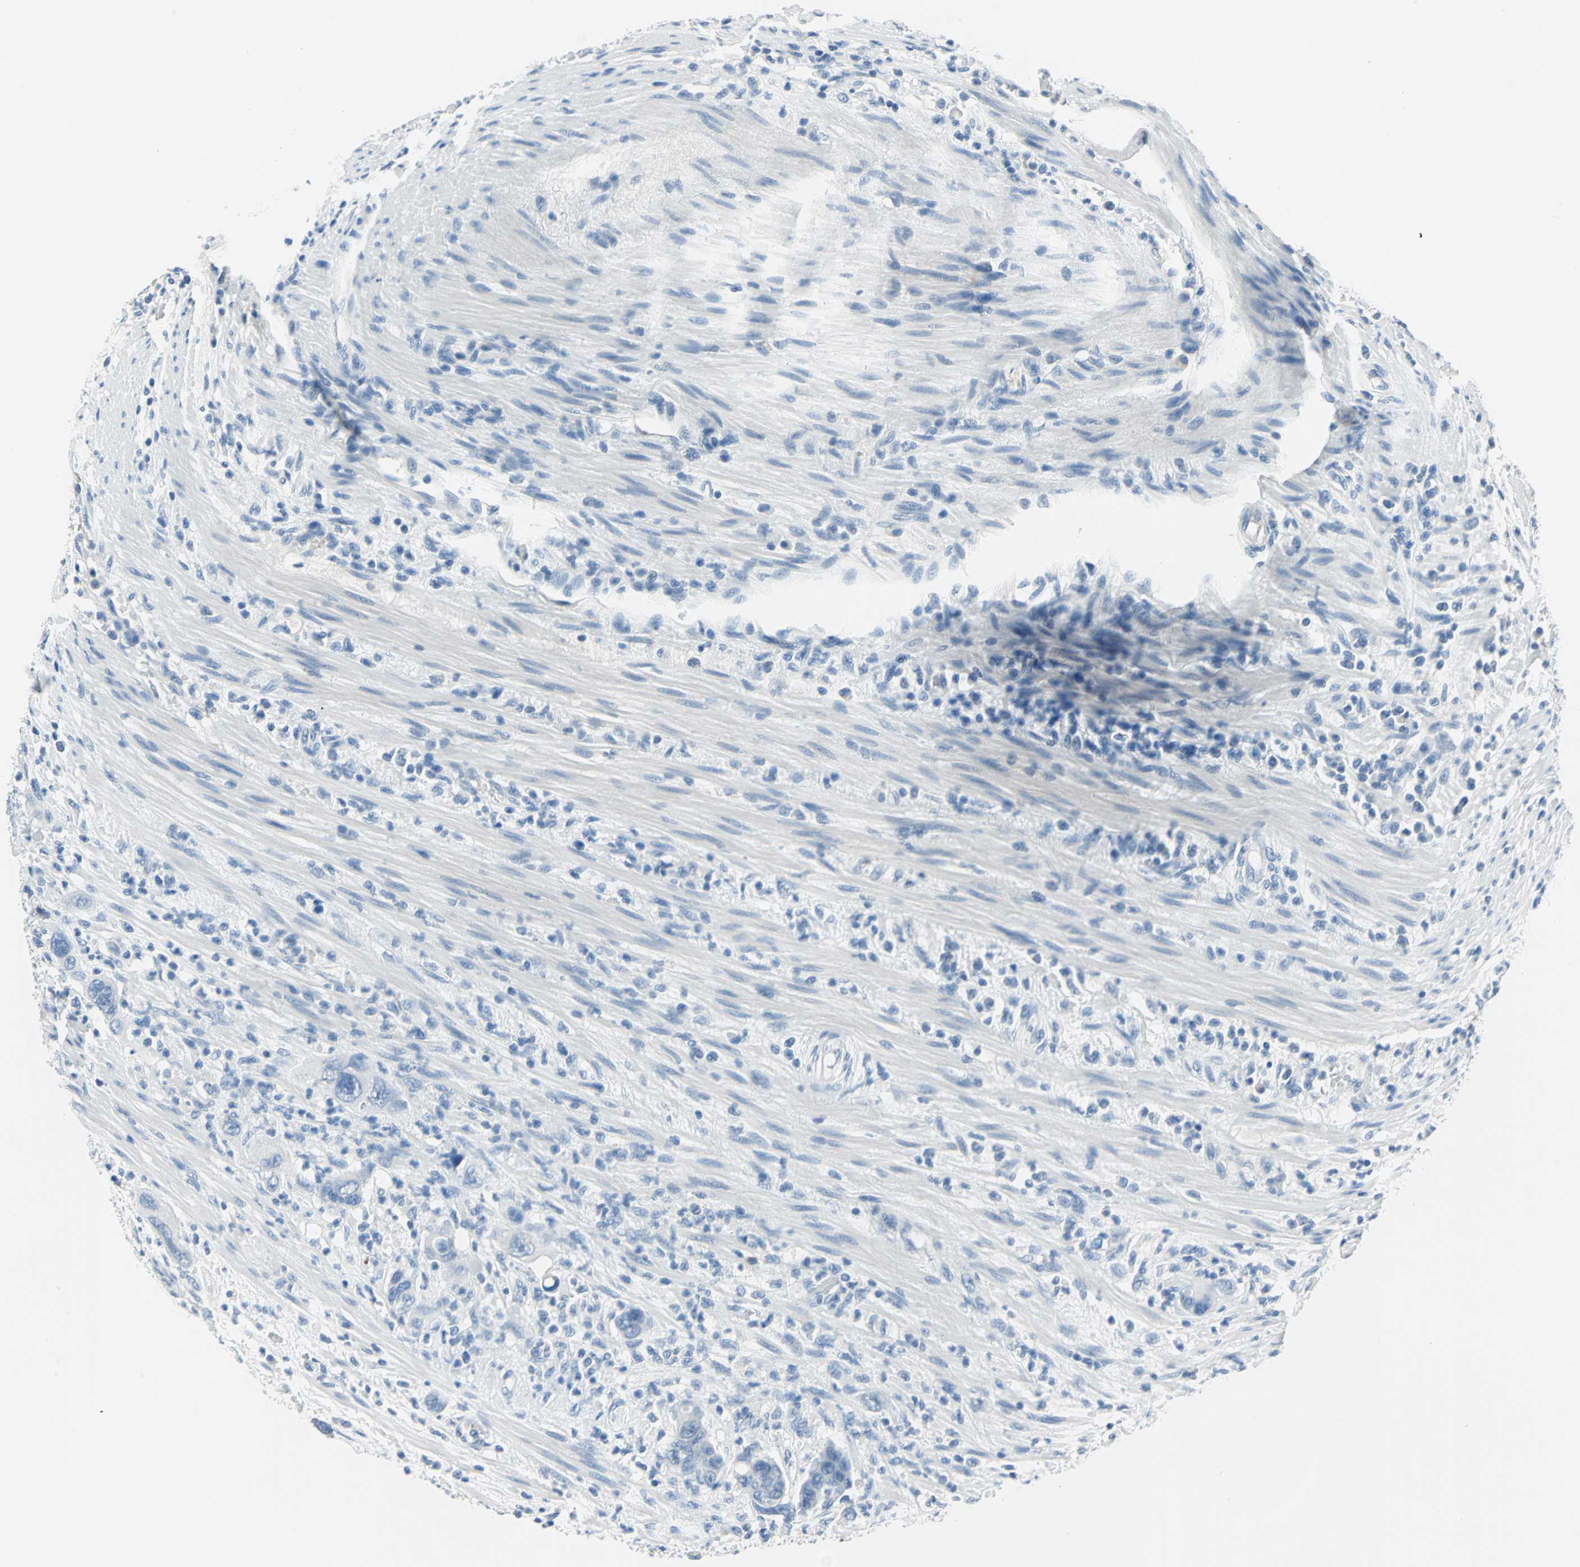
{"staining": {"intensity": "negative", "quantity": "none", "location": "none"}, "tissue": "pancreatic cancer", "cell_type": "Tumor cells", "image_type": "cancer", "snomed": [{"axis": "morphology", "description": "Adenocarcinoma, NOS"}, {"axis": "topography", "description": "Pancreas"}], "caption": "An IHC histopathology image of adenocarcinoma (pancreatic) is shown. There is no staining in tumor cells of adenocarcinoma (pancreatic). Brightfield microscopy of immunohistochemistry stained with DAB (brown) and hematoxylin (blue), captured at high magnification.", "gene": "PKLR", "patient": {"sex": "female", "age": 71}}